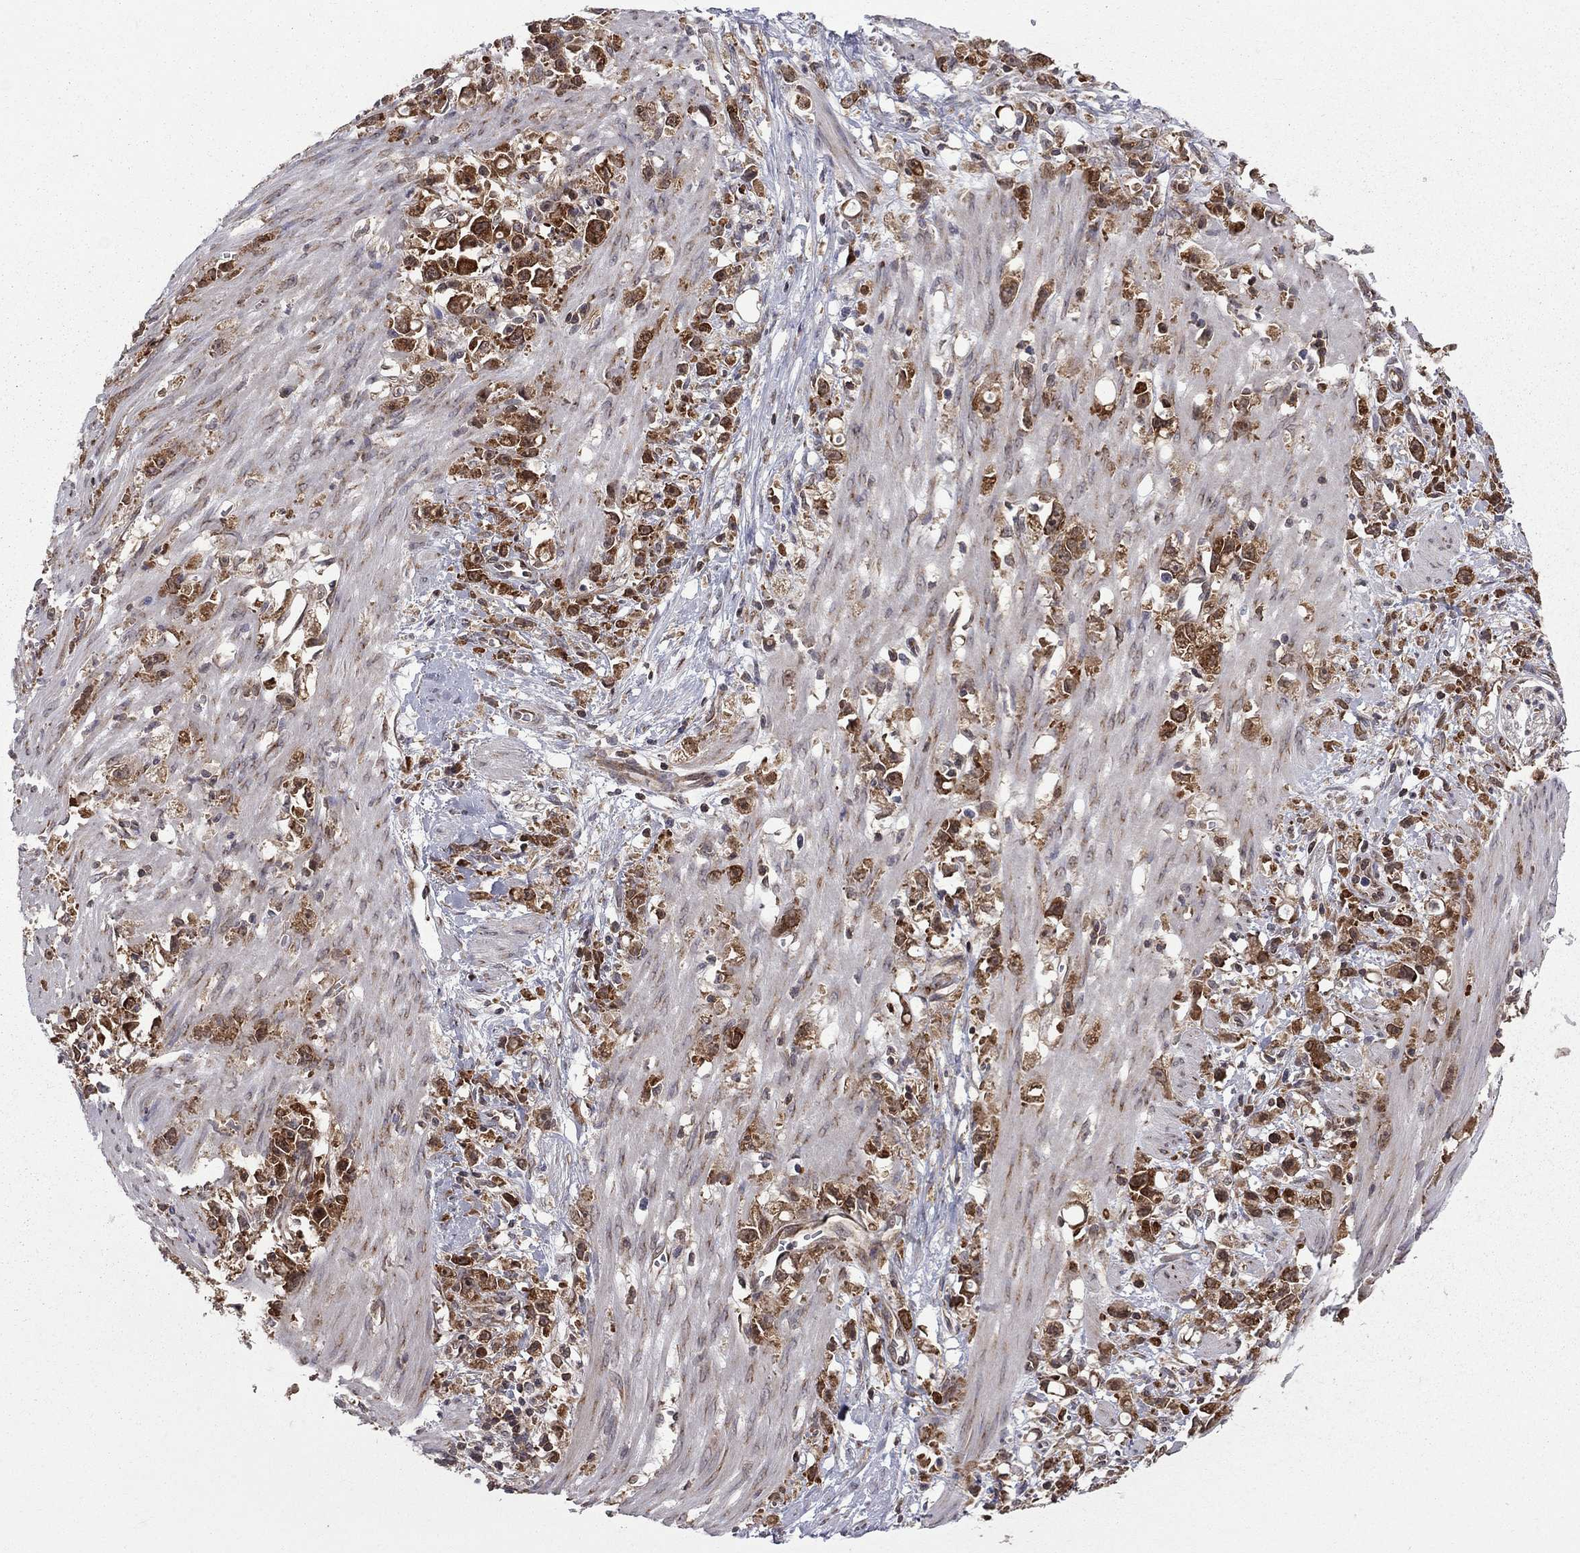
{"staining": {"intensity": "strong", "quantity": ">75%", "location": "cytoplasmic/membranous"}, "tissue": "stomach cancer", "cell_type": "Tumor cells", "image_type": "cancer", "snomed": [{"axis": "morphology", "description": "Adenocarcinoma, NOS"}, {"axis": "topography", "description": "Stomach"}], "caption": "Immunohistochemistry (IHC) micrograph of neoplastic tissue: stomach cancer stained using IHC shows high levels of strong protein expression localized specifically in the cytoplasmic/membranous of tumor cells, appearing as a cytoplasmic/membranous brown color.", "gene": "NAA50", "patient": {"sex": "female", "age": 59}}